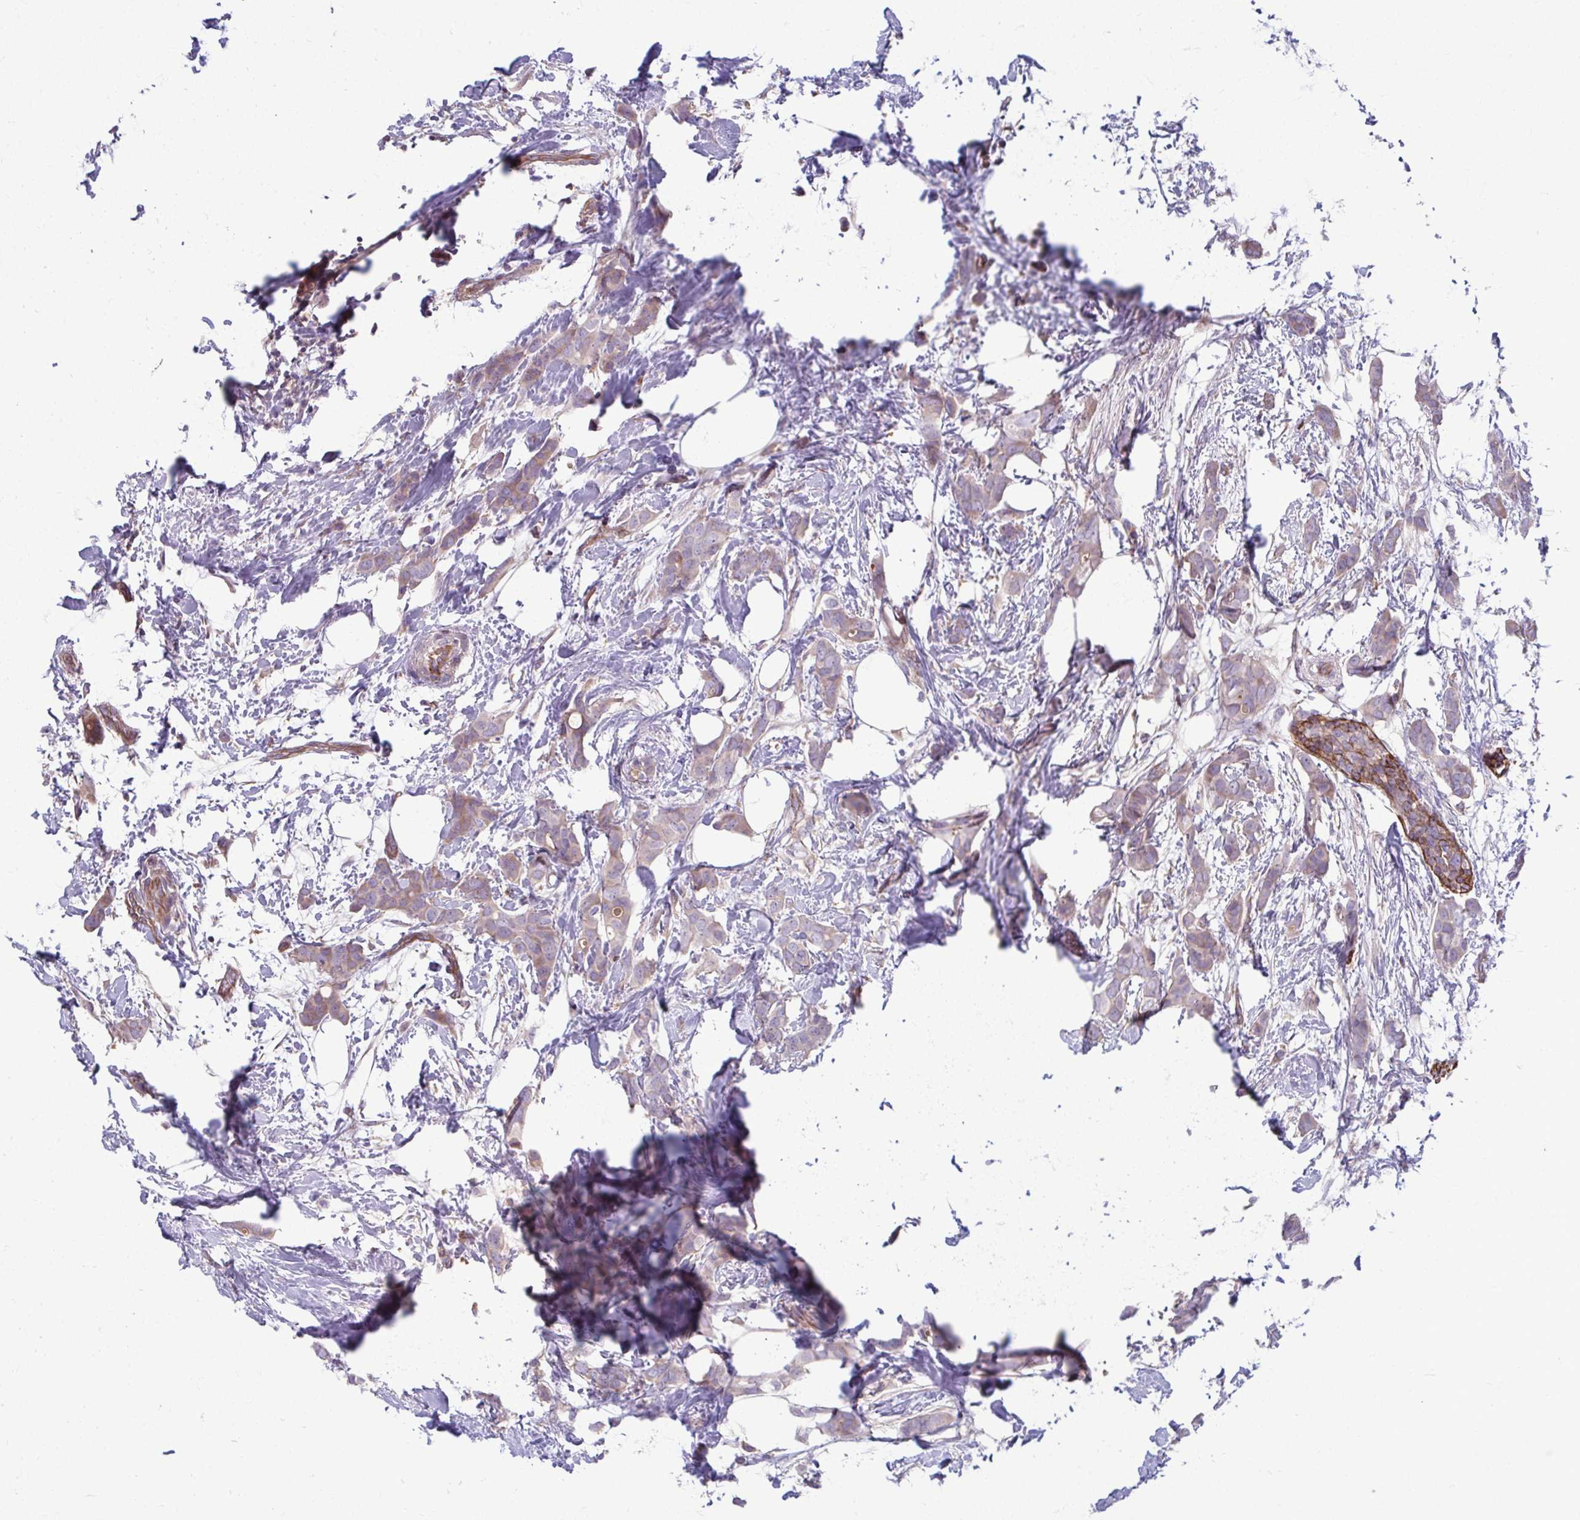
{"staining": {"intensity": "weak", "quantity": "25%-75%", "location": "cytoplasmic/membranous"}, "tissue": "breast cancer", "cell_type": "Tumor cells", "image_type": "cancer", "snomed": [{"axis": "morphology", "description": "Duct carcinoma"}, {"axis": "topography", "description": "Breast"}], "caption": "A low amount of weak cytoplasmic/membranous expression is identified in about 25%-75% of tumor cells in infiltrating ductal carcinoma (breast) tissue. (DAB (3,3'-diaminobenzidine) IHC, brown staining for protein, blue staining for nuclei).", "gene": "EID2B", "patient": {"sex": "female", "age": 62}}